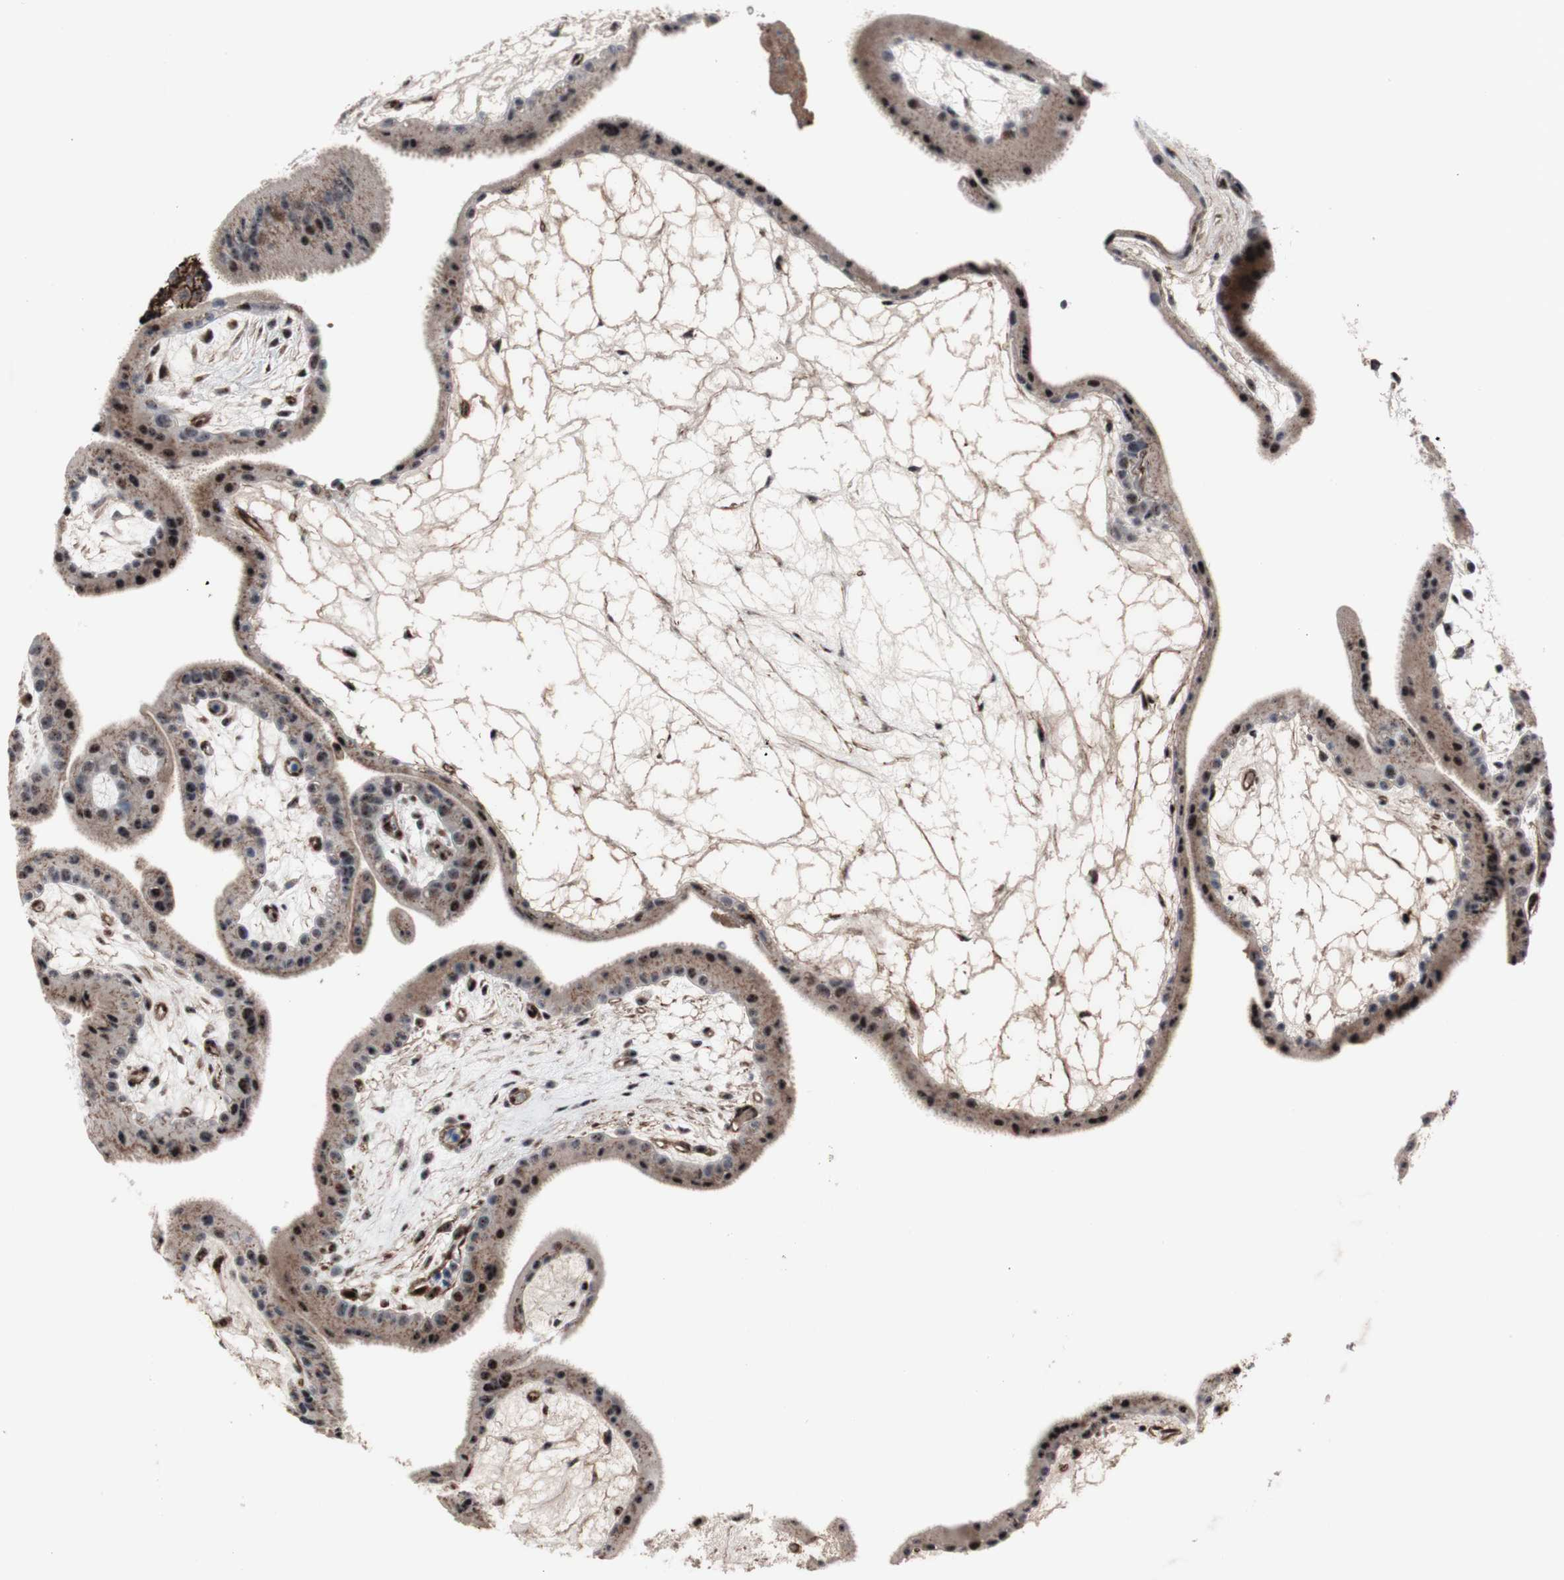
{"staining": {"intensity": "moderate", "quantity": ">75%", "location": "cytoplasmic/membranous,nuclear"}, "tissue": "placenta", "cell_type": "Trophoblastic cells", "image_type": "normal", "snomed": [{"axis": "morphology", "description": "Normal tissue, NOS"}, {"axis": "topography", "description": "Placenta"}], "caption": "Benign placenta reveals moderate cytoplasmic/membranous,nuclear expression in approximately >75% of trophoblastic cells.", "gene": "PINX1", "patient": {"sex": "female", "age": 19}}